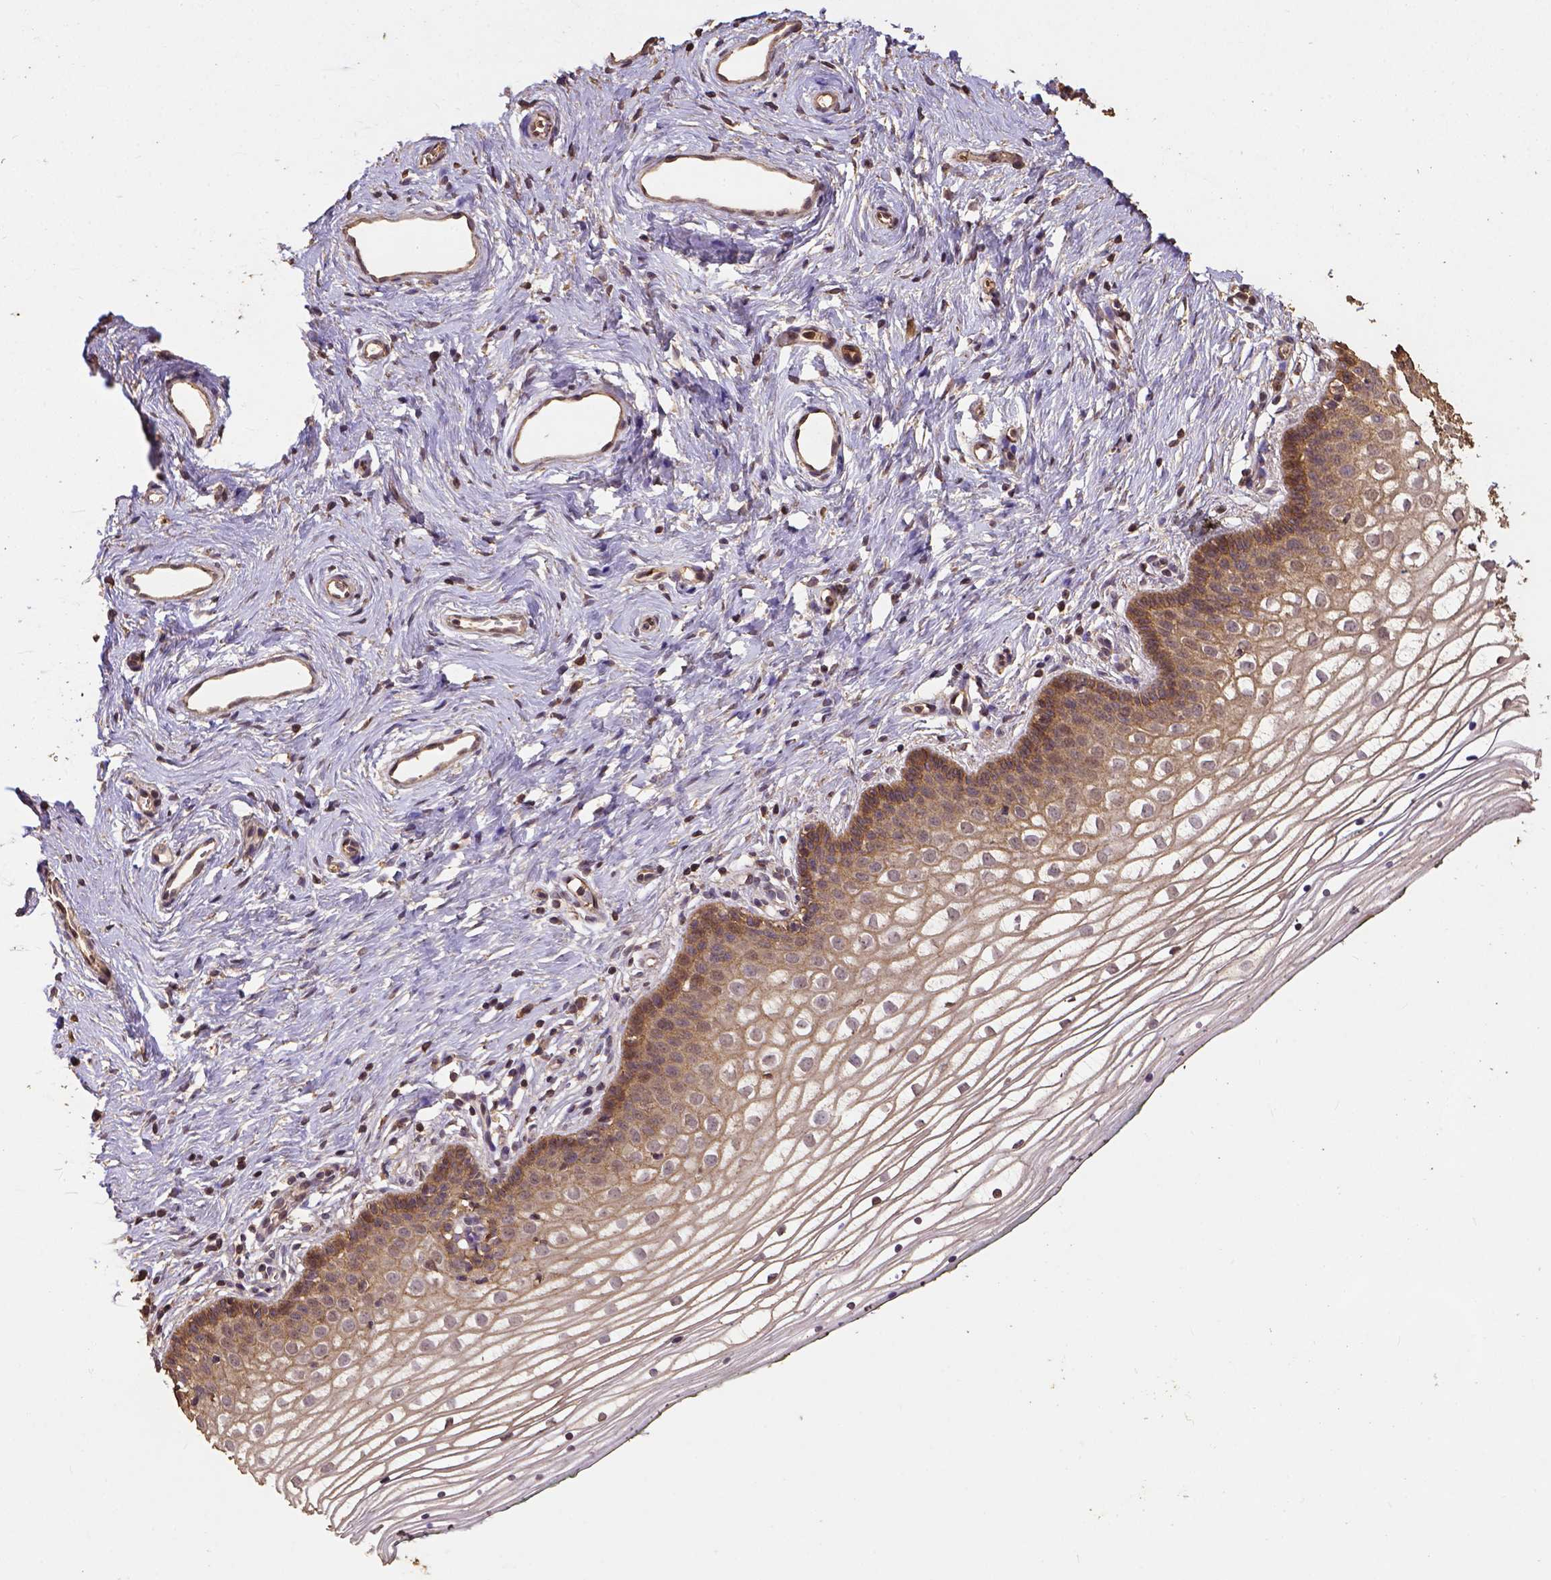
{"staining": {"intensity": "moderate", "quantity": "<25%", "location": "cytoplasmic/membranous"}, "tissue": "vagina", "cell_type": "Squamous epithelial cells", "image_type": "normal", "snomed": [{"axis": "morphology", "description": "Normal tissue, NOS"}, {"axis": "topography", "description": "Vagina"}], "caption": "Squamous epithelial cells demonstrate low levels of moderate cytoplasmic/membranous positivity in about <25% of cells in unremarkable human vagina.", "gene": "ATP1B3", "patient": {"sex": "female", "age": 36}}